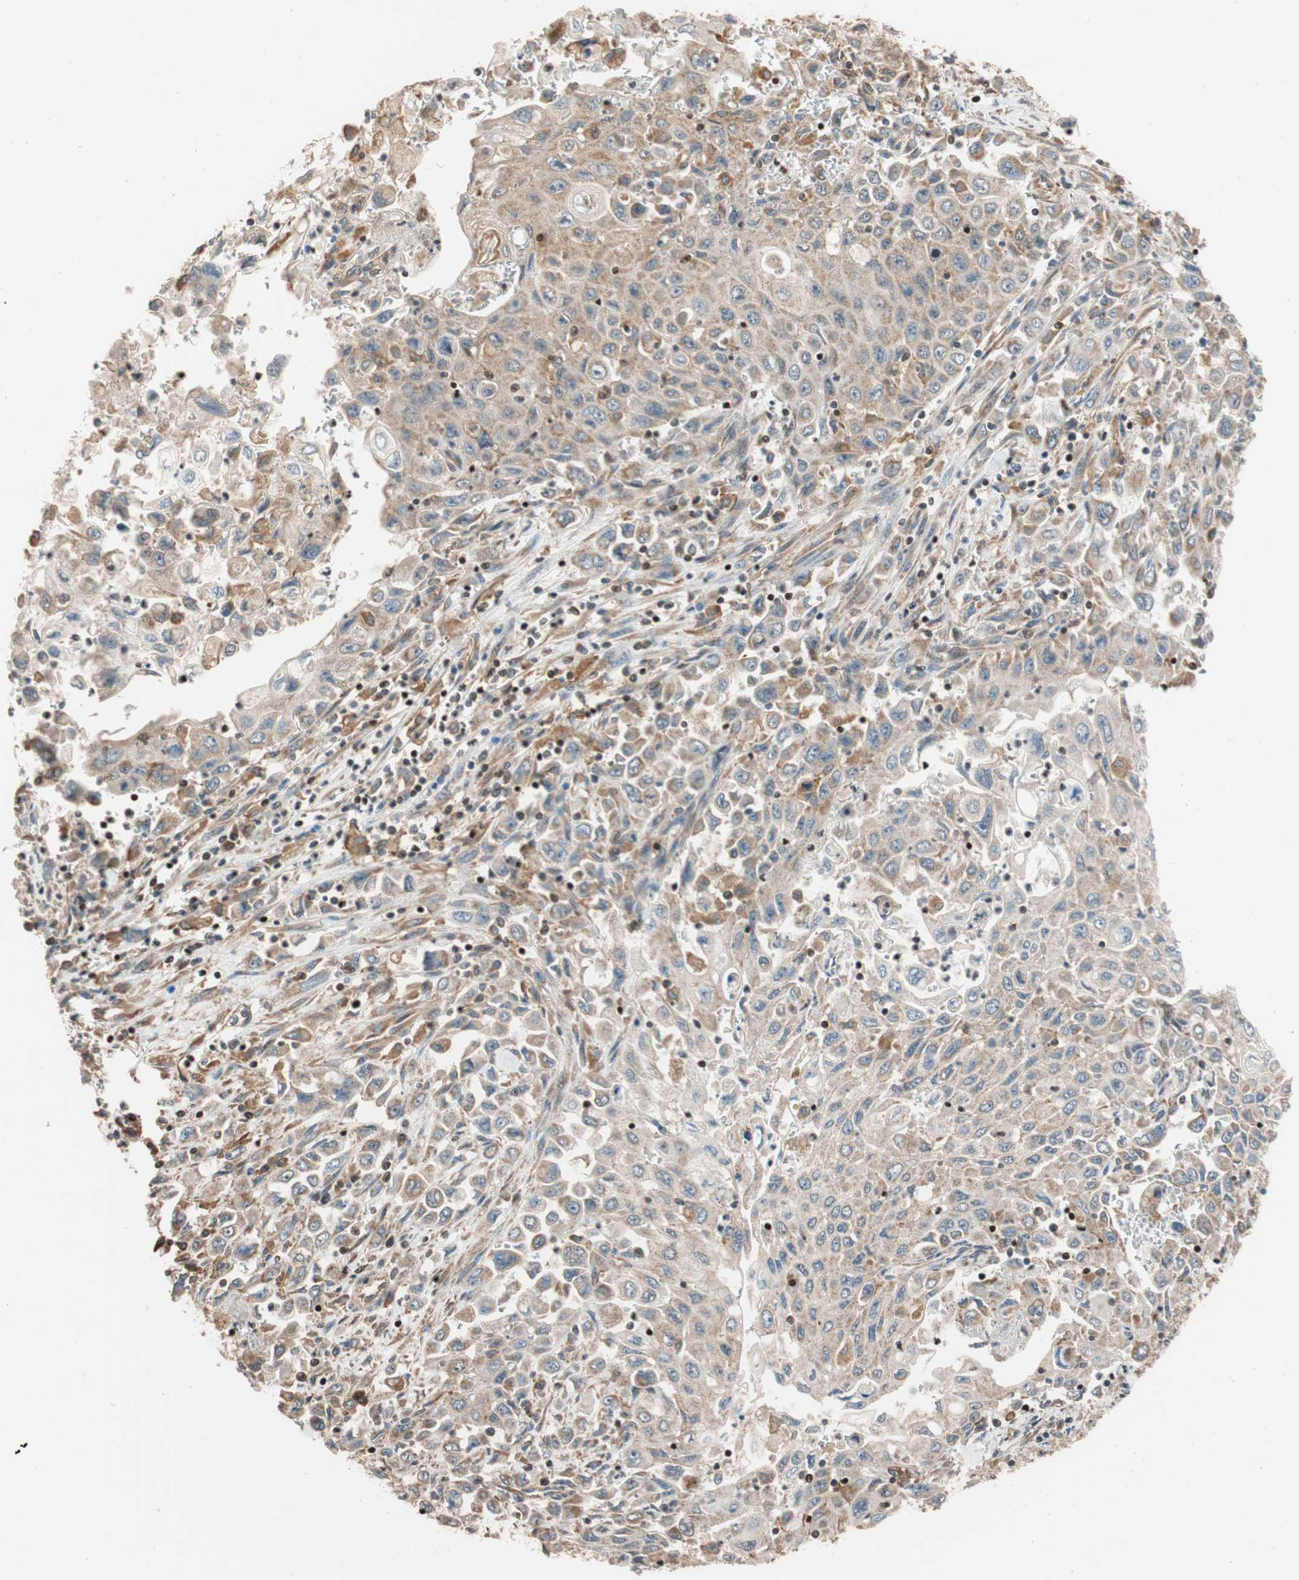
{"staining": {"intensity": "moderate", "quantity": ">75%", "location": "cytoplasmic/membranous"}, "tissue": "pancreatic cancer", "cell_type": "Tumor cells", "image_type": "cancer", "snomed": [{"axis": "morphology", "description": "Adenocarcinoma, NOS"}, {"axis": "topography", "description": "Pancreas"}], "caption": "Immunohistochemistry (IHC) micrograph of pancreatic adenocarcinoma stained for a protein (brown), which demonstrates medium levels of moderate cytoplasmic/membranous expression in approximately >75% of tumor cells.", "gene": "HECW1", "patient": {"sex": "male", "age": 70}}